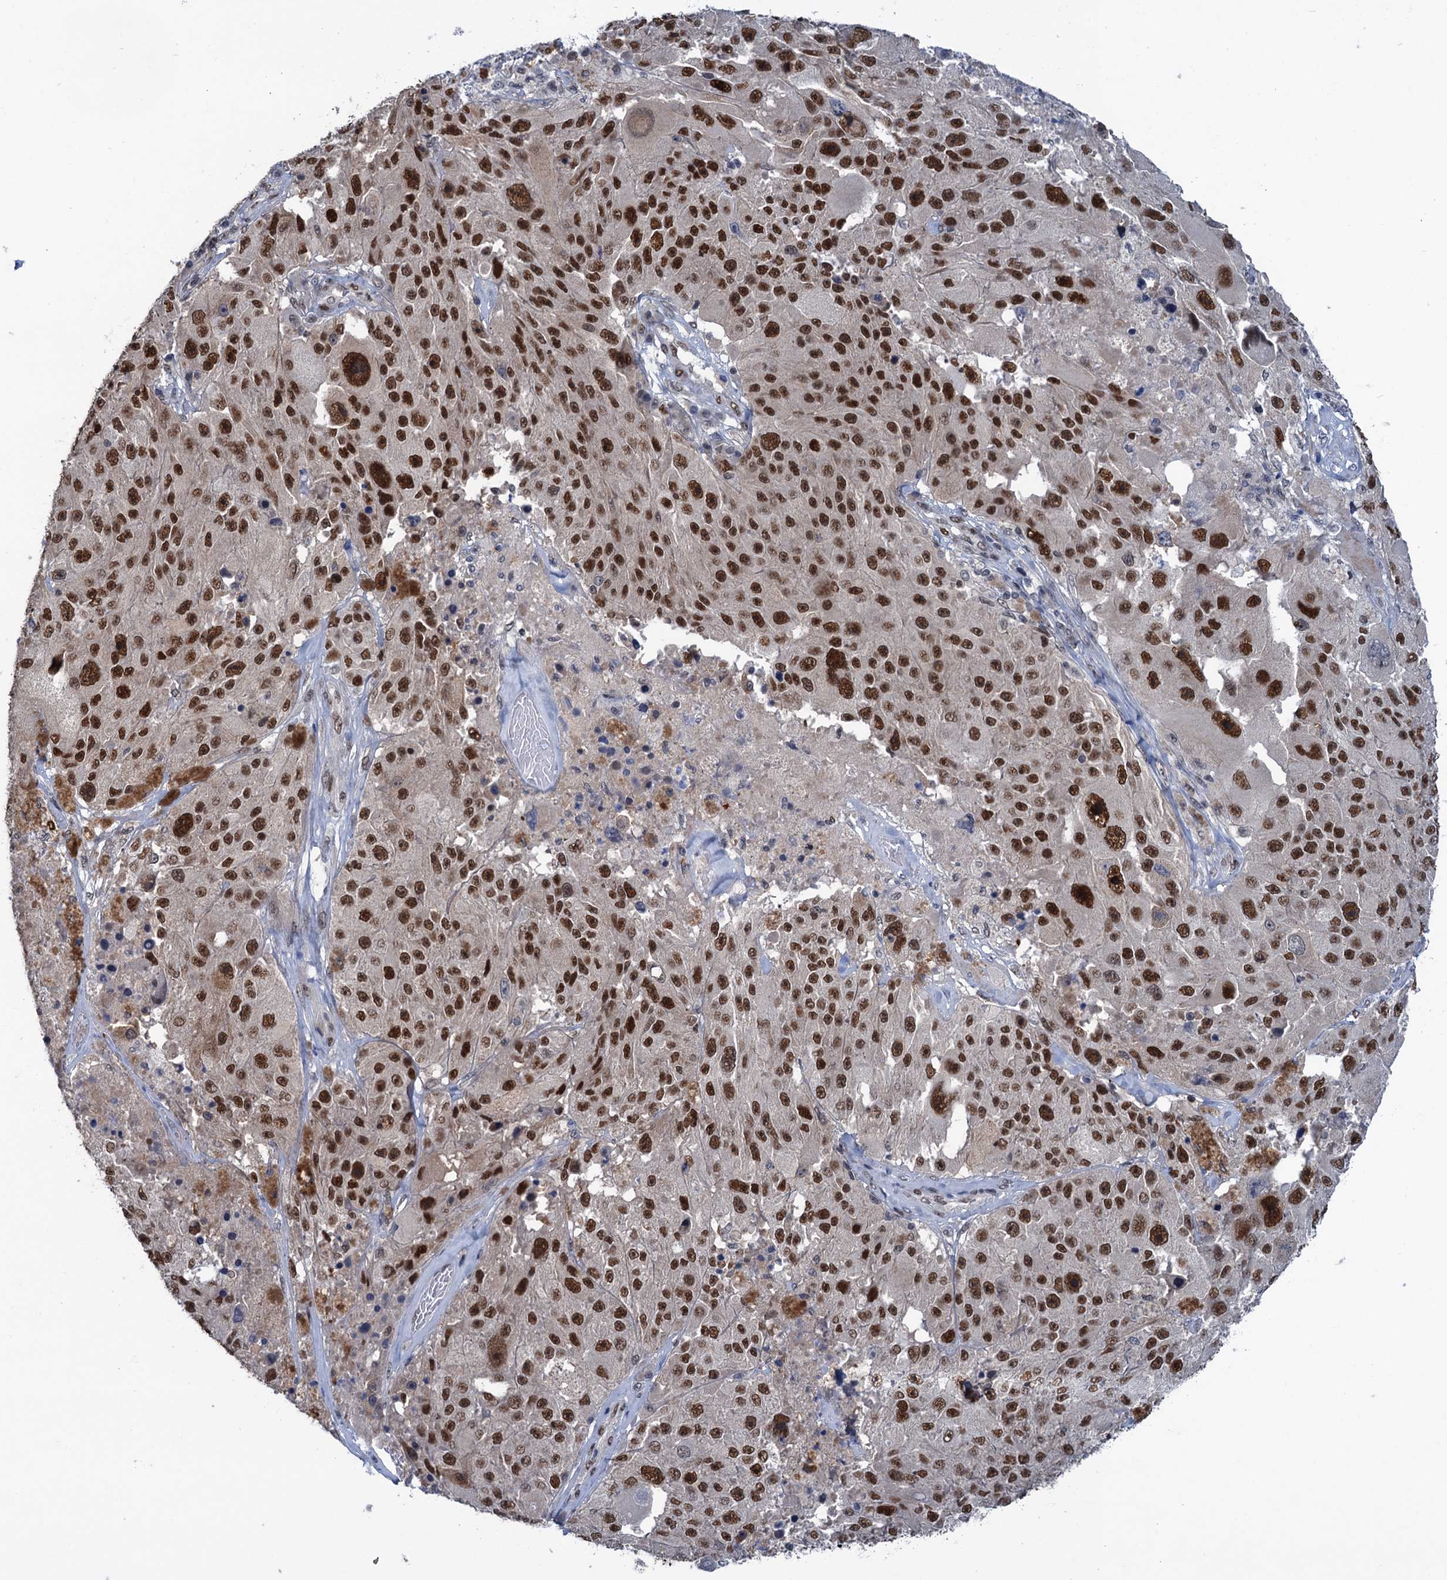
{"staining": {"intensity": "strong", "quantity": ">75%", "location": "nuclear"}, "tissue": "melanoma", "cell_type": "Tumor cells", "image_type": "cancer", "snomed": [{"axis": "morphology", "description": "Malignant melanoma, Metastatic site"}, {"axis": "topography", "description": "Lymph node"}], "caption": "Melanoma tissue reveals strong nuclear expression in approximately >75% of tumor cells, visualized by immunohistochemistry.", "gene": "SAE1", "patient": {"sex": "male", "age": 62}}